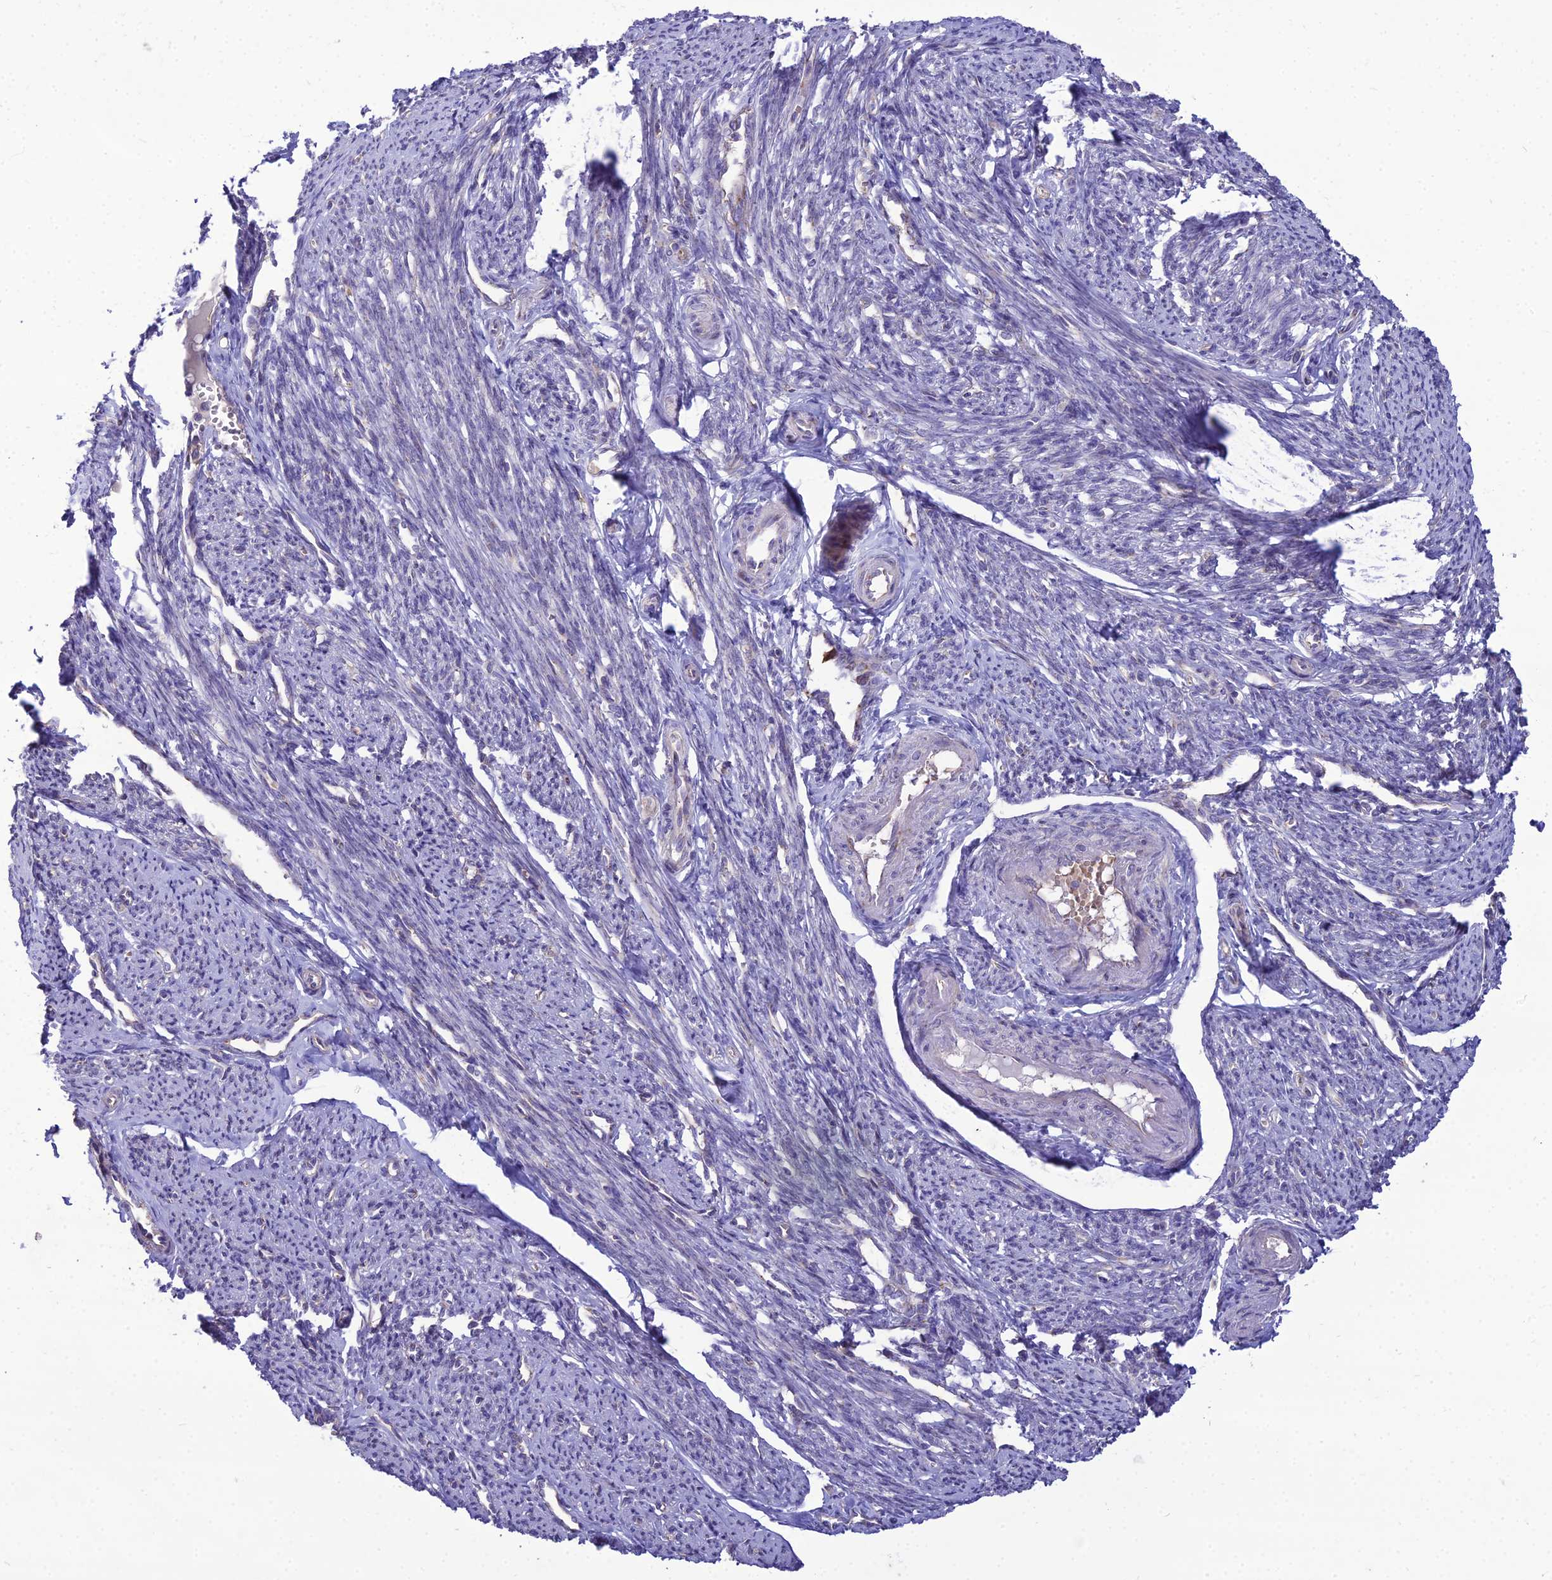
{"staining": {"intensity": "negative", "quantity": "none", "location": "none"}, "tissue": "smooth muscle", "cell_type": "Smooth muscle cells", "image_type": "normal", "snomed": [{"axis": "morphology", "description": "Normal tissue, NOS"}, {"axis": "topography", "description": "Smooth muscle"}, {"axis": "topography", "description": "Uterus"}], "caption": "The histopathology image exhibits no staining of smooth muscle cells in normal smooth muscle.", "gene": "SPRYD7", "patient": {"sex": "female", "age": 59}}